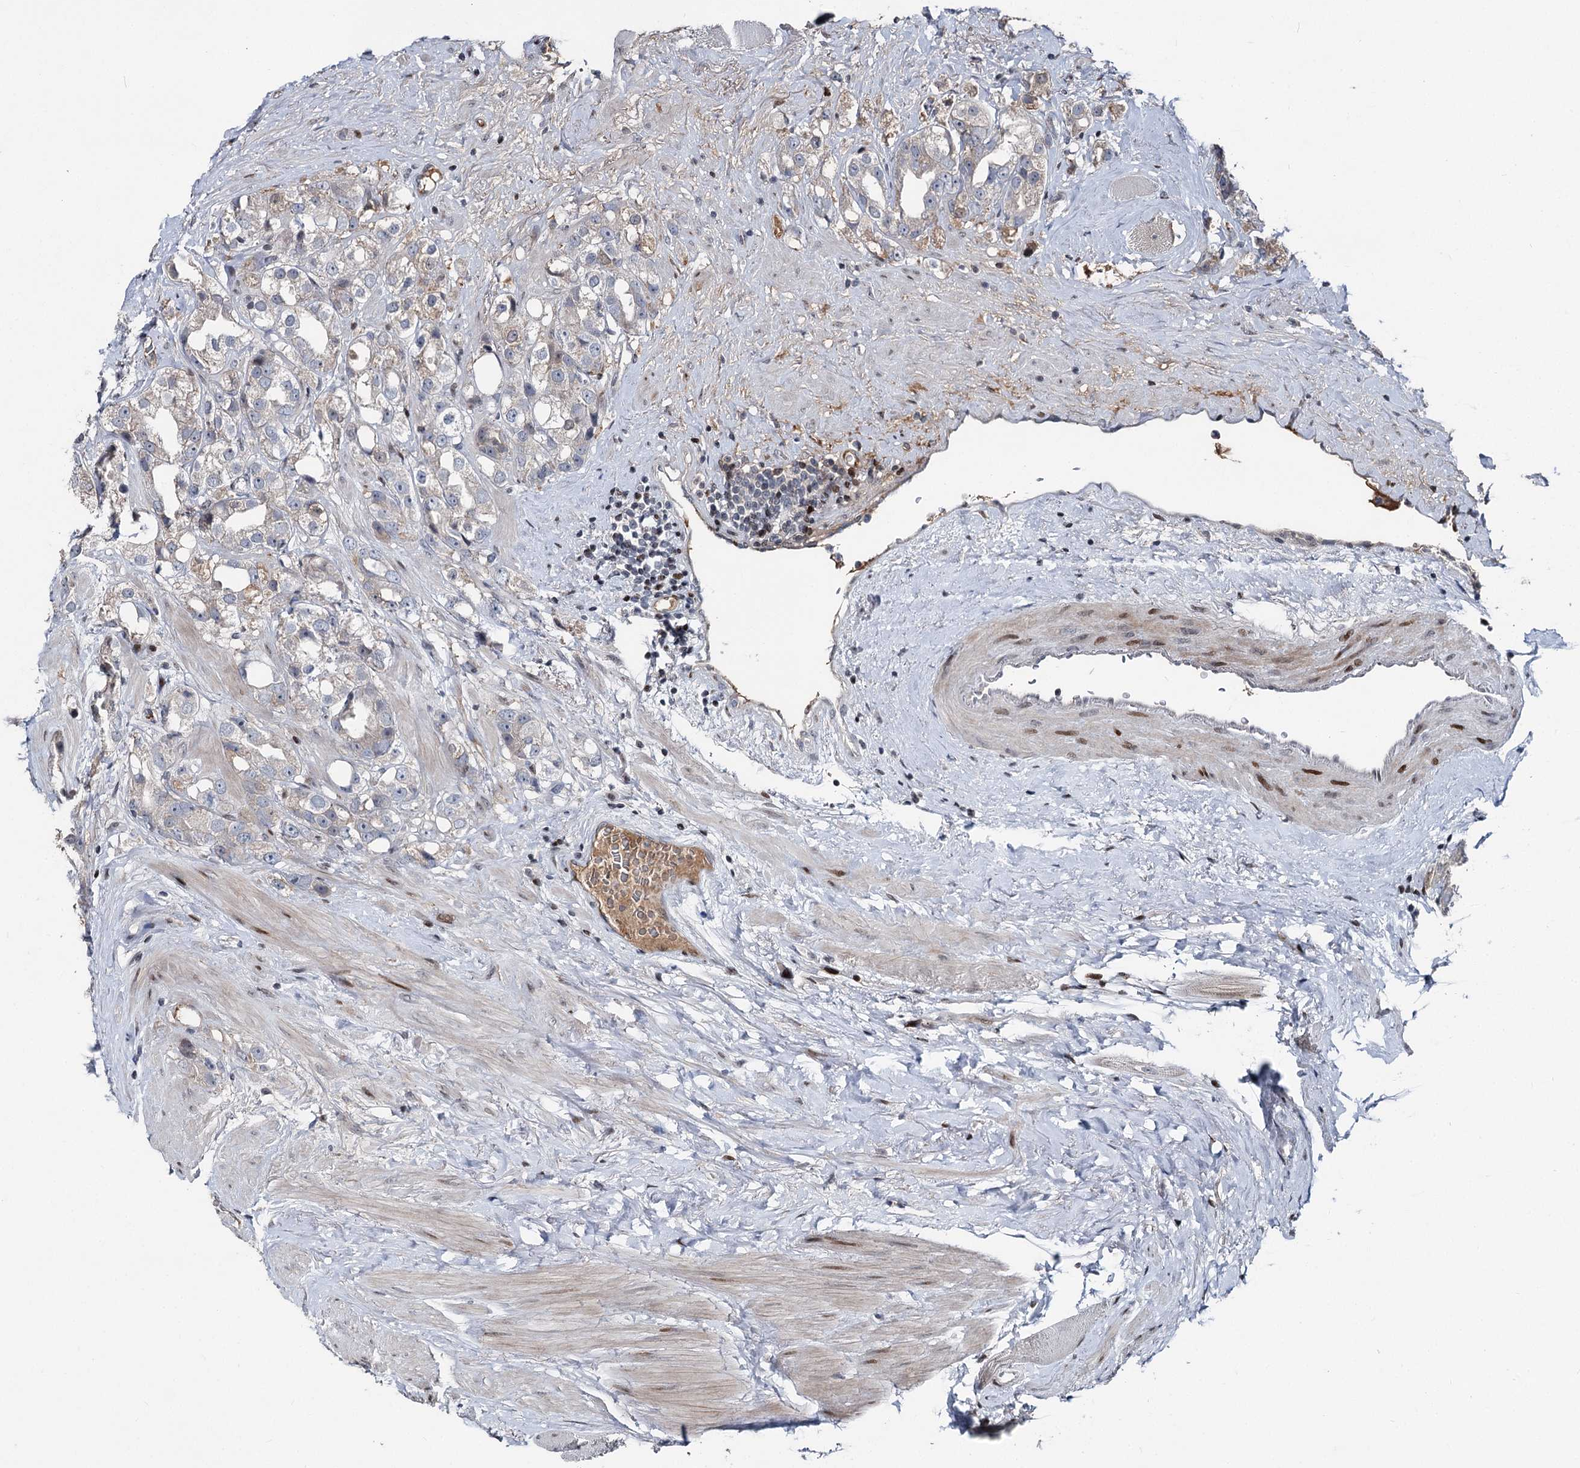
{"staining": {"intensity": "negative", "quantity": "none", "location": "none"}, "tissue": "prostate cancer", "cell_type": "Tumor cells", "image_type": "cancer", "snomed": [{"axis": "morphology", "description": "Adenocarcinoma, NOS"}, {"axis": "topography", "description": "Prostate"}], "caption": "Histopathology image shows no significant protein positivity in tumor cells of adenocarcinoma (prostate).", "gene": "ITFG2", "patient": {"sex": "male", "age": 79}}